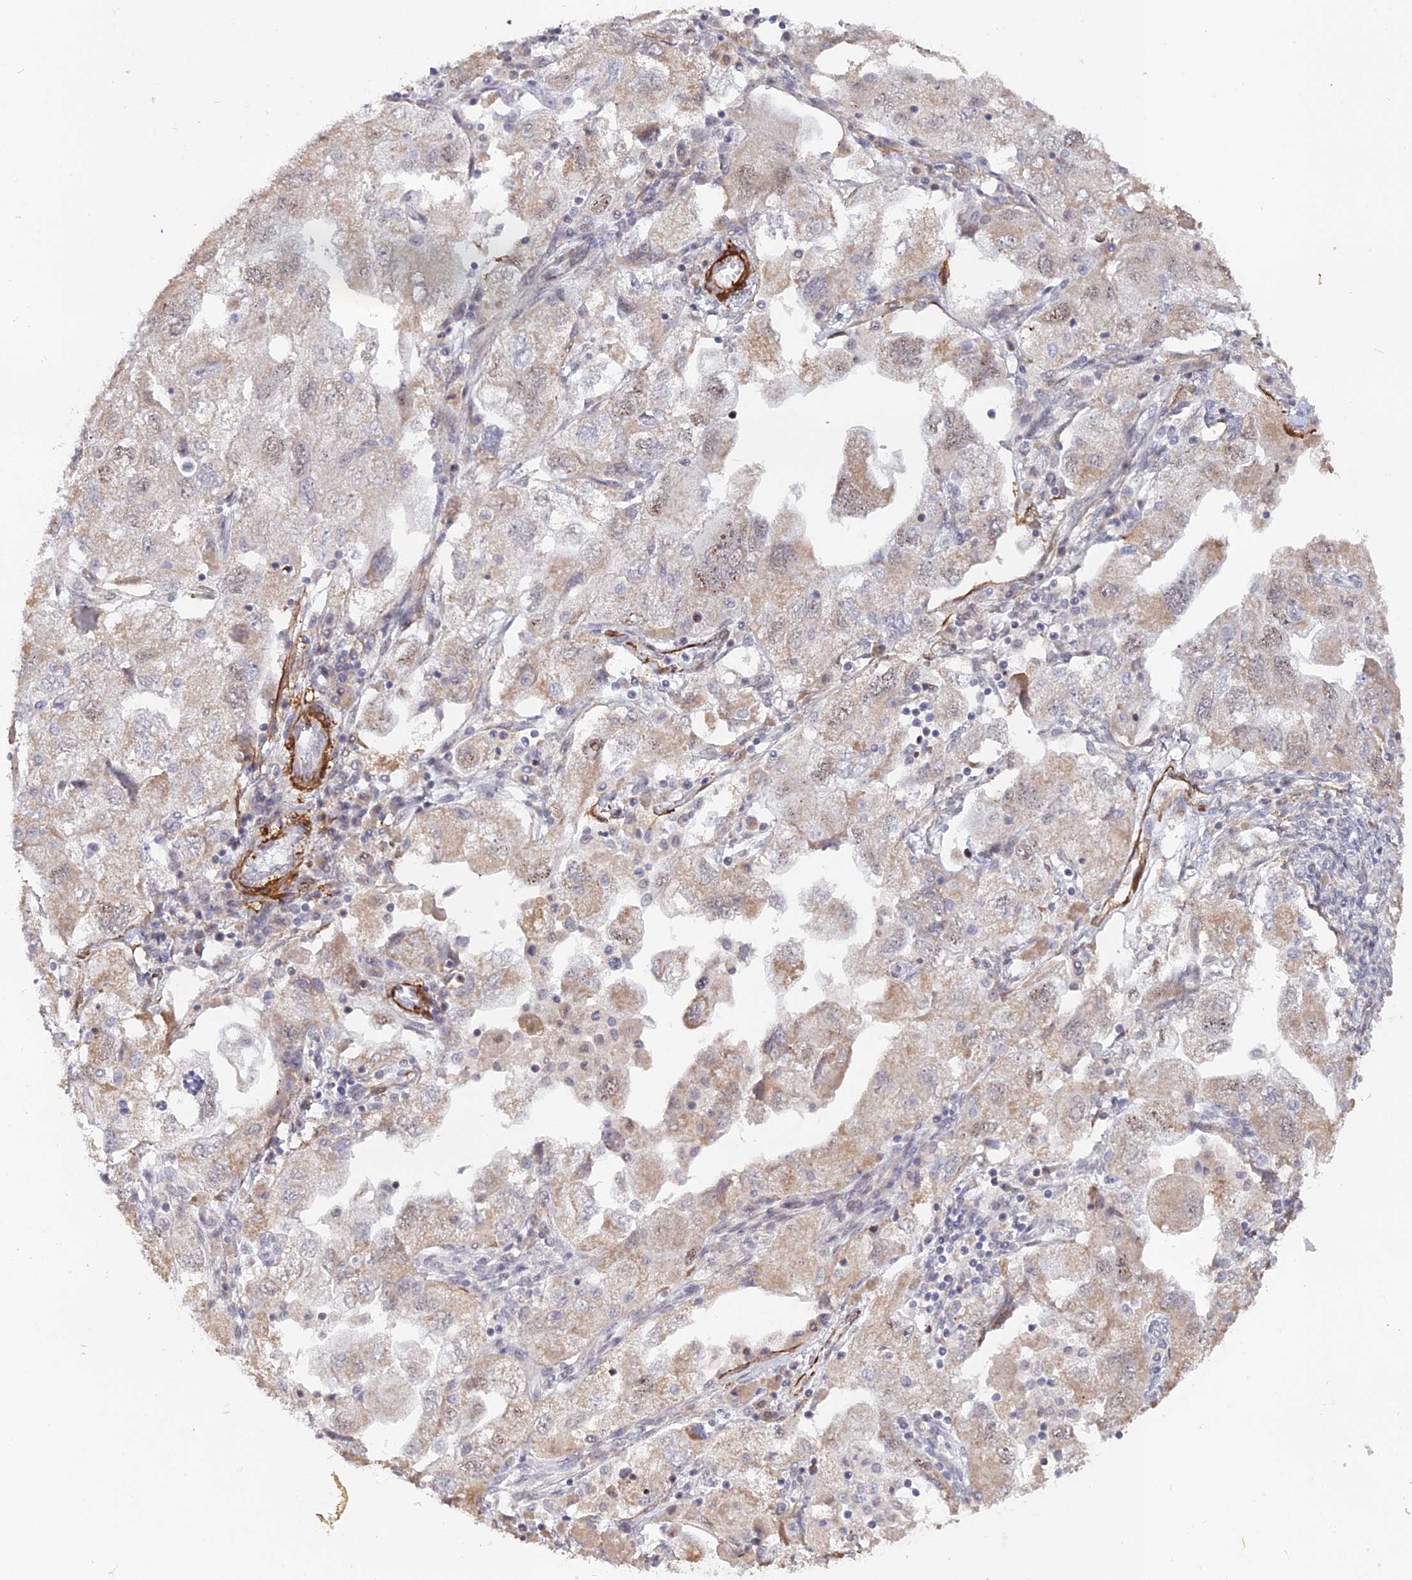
{"staining": {"intensity": "weak", "quantity": "25%-75%", "location": "cytoplasmic/membranous"}, "tissue": "ovarian cancer", "cell_type": "Tumor cells", "image_type": "cancer", "snomed": [{"axis": "morphology", "description": "Carcinoma, NOS"}, {"axis": "morphology", "description": "Cystadenocarcinoma, serous, NOS"}, {"axis": "topography", "description": "Ovary"}], "caption": "Protein expression analysis of human ovarian cancer (serous cystadenocarcinoma) reveals weak cytoplasmic/membranous positivity in approximately 25%-75% of tumor cells.", "gene": "CCDC154", "patient": {"sex": "female", "age": 69}}